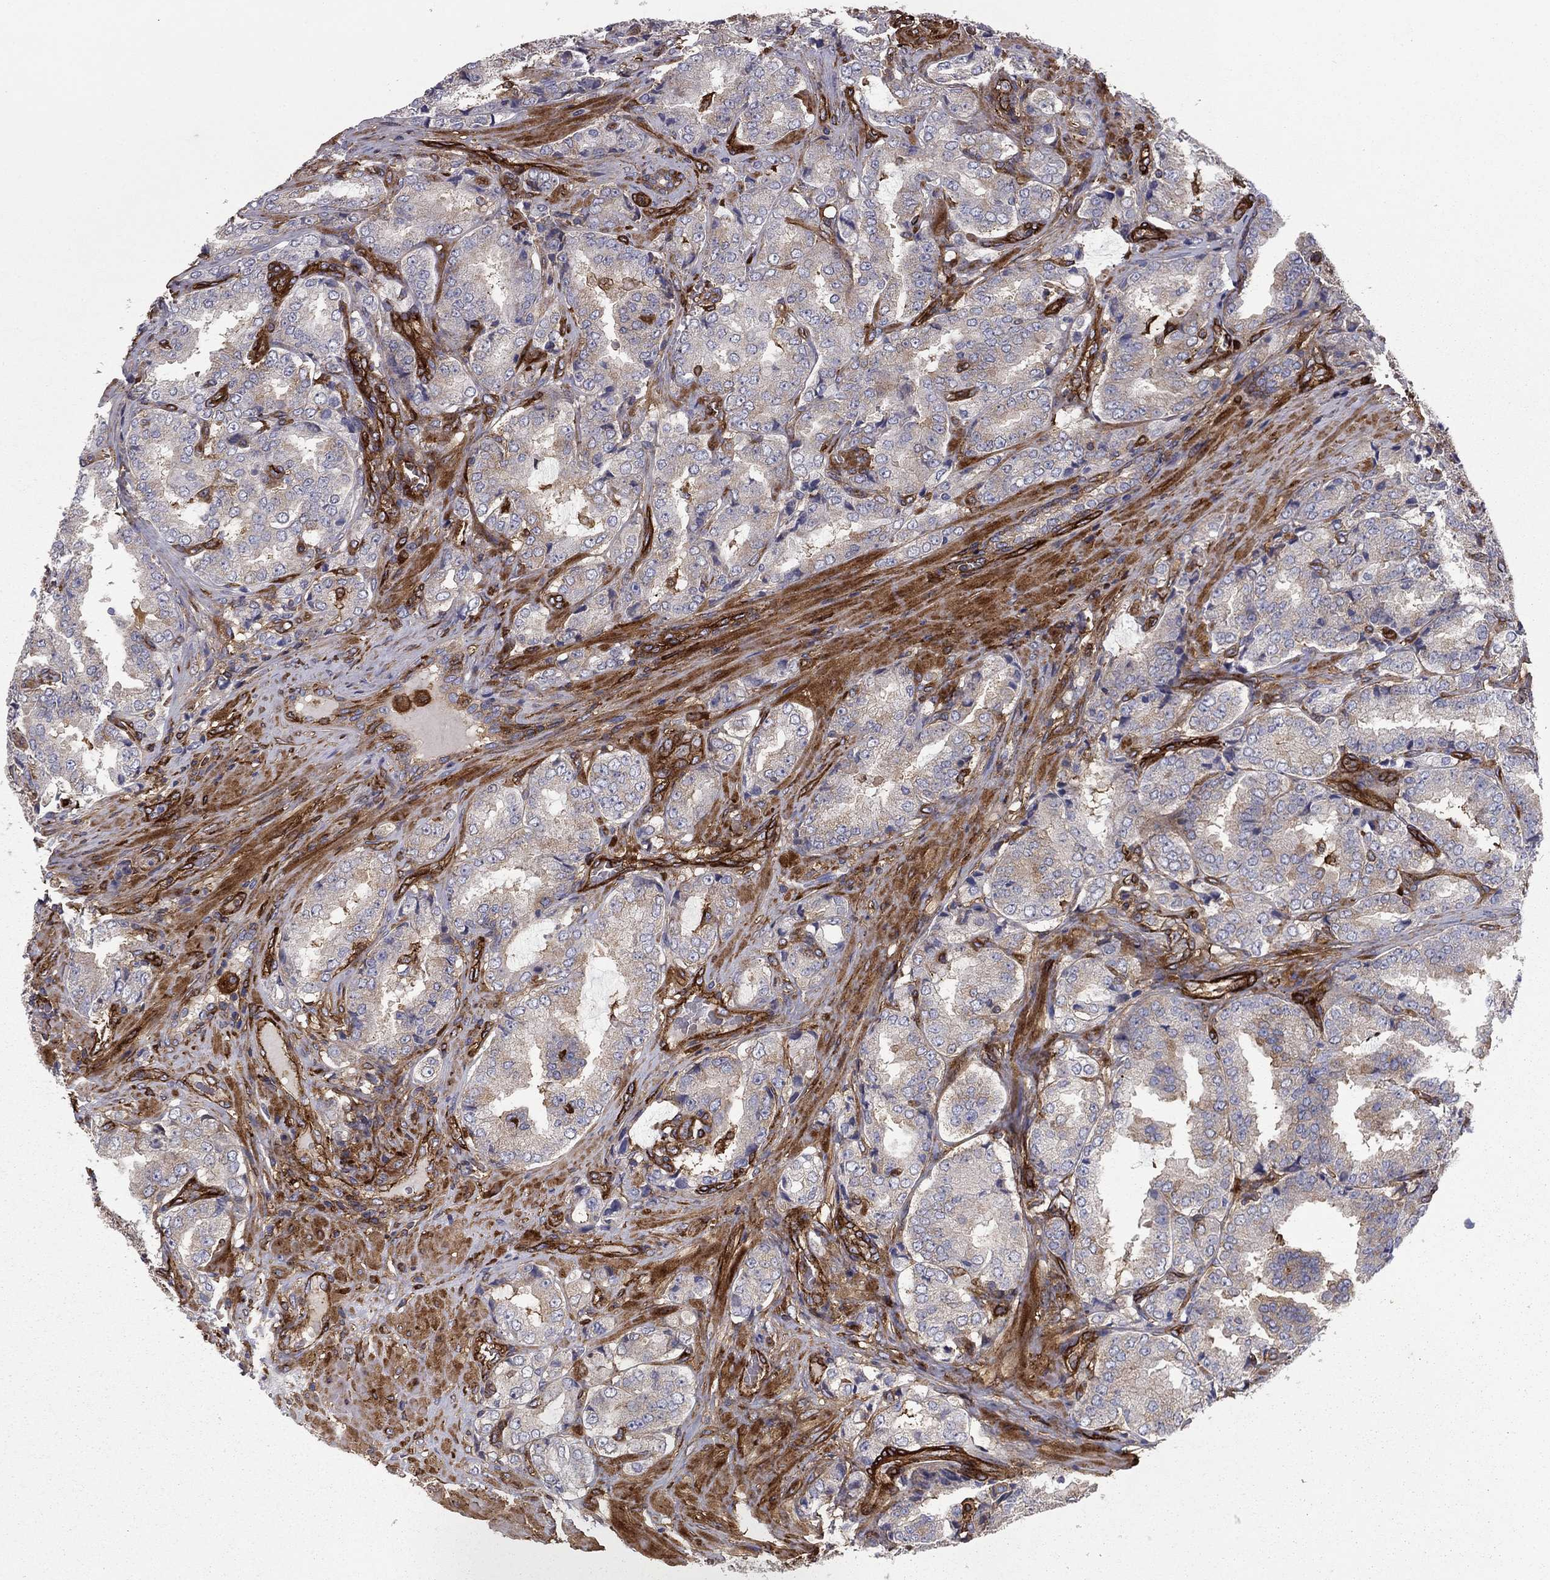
{"staining": {"intensity": "negative", "quantity": "none", "location": "none"}, "tissue": "prostate cancer", "cell_type": "Tumor cells", "image_type": "cancer", "snomed": [{"axis": "morphology", "description": "Adenocarcinoma, NOS"}, {"axis": "topography", "description": "Prostate"}], "caption": "Immunohistochemical staining of prostate adenocarcinoma demonstrates no significant positivity in tumor cells.", "gene": "EHBP1L1", "patient": {"sex": "male", "age": 65}}